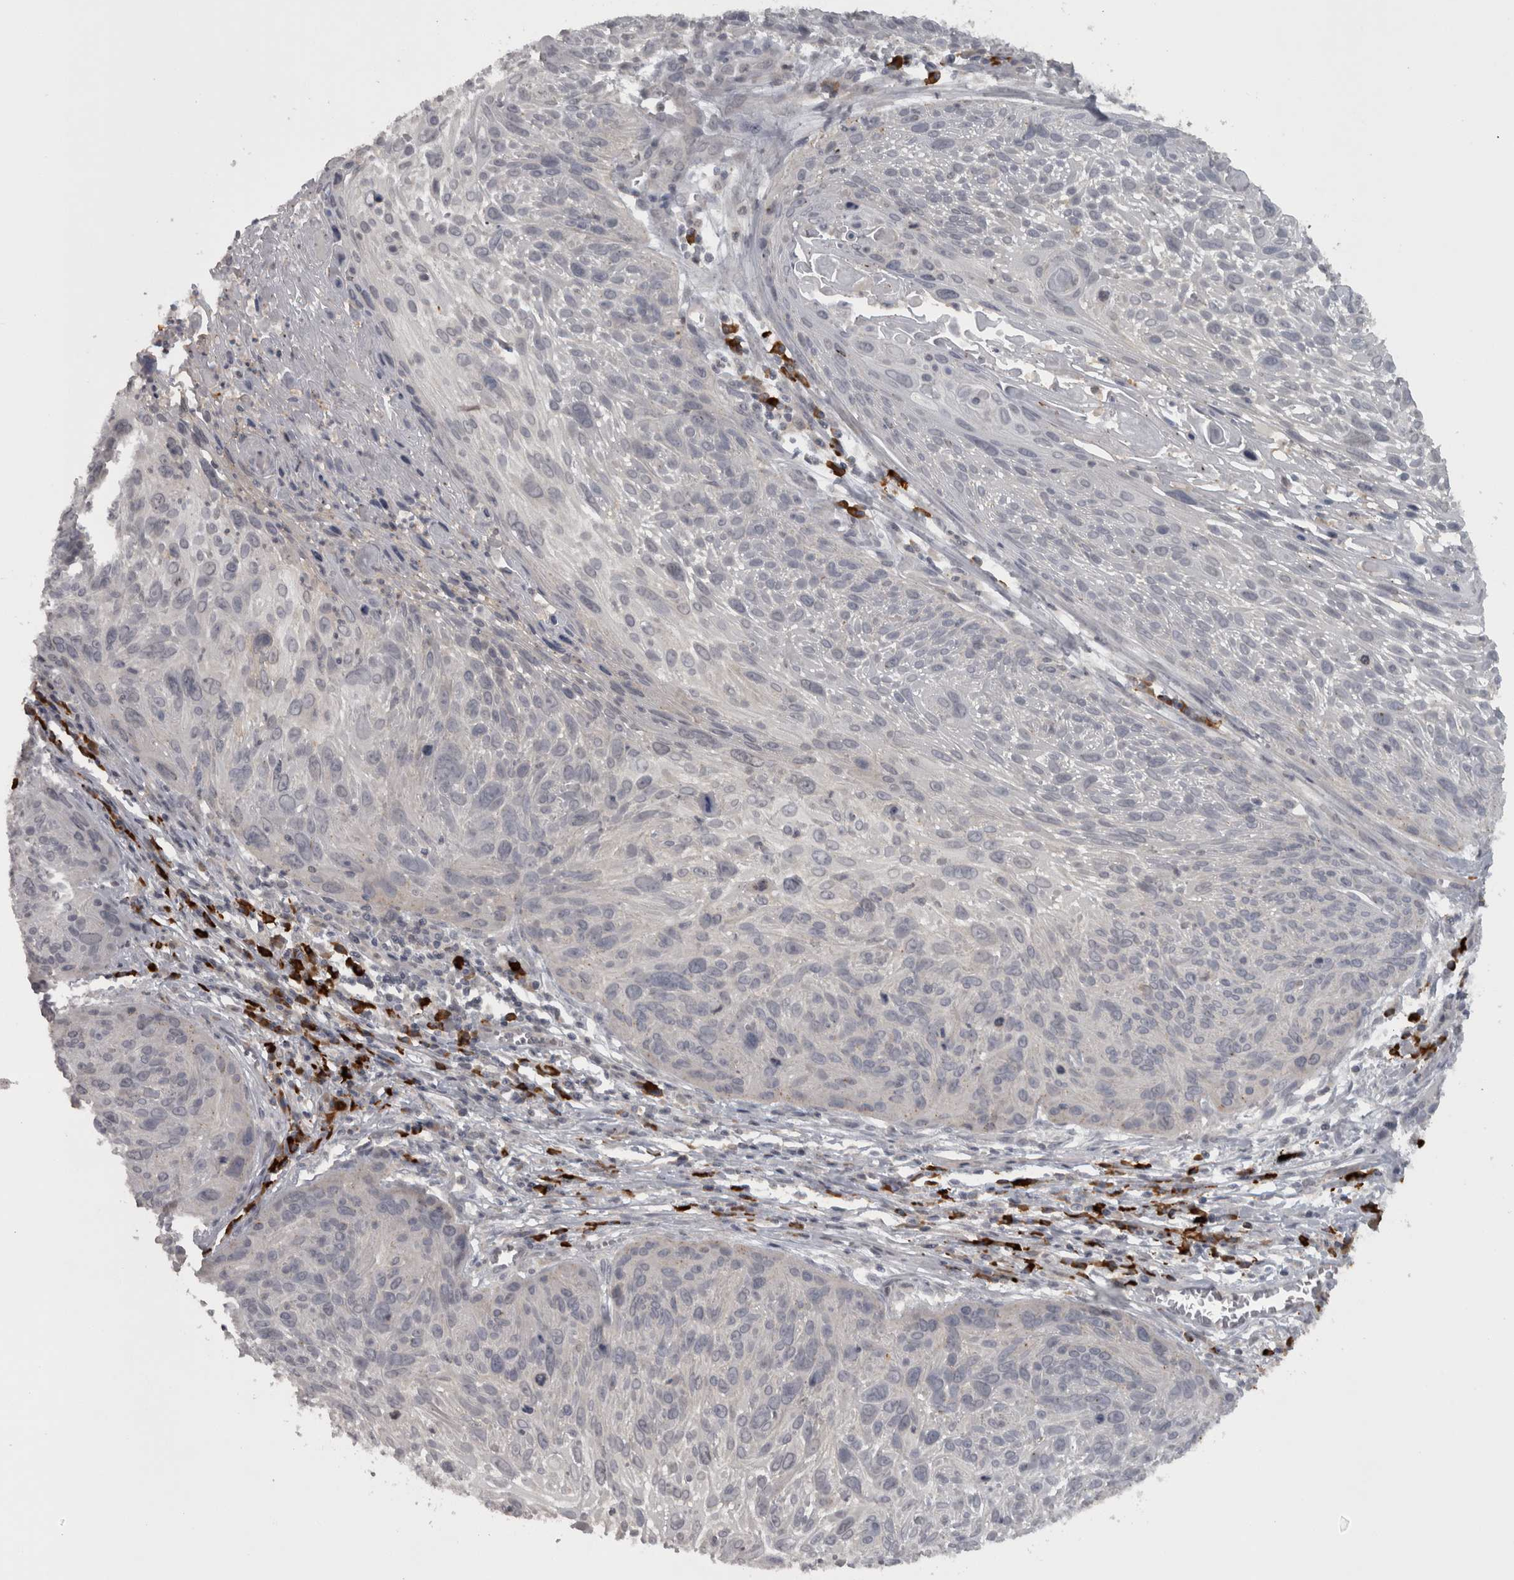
{"staining": {"intensity": "negative", "quantity": "none", "location": "none"}, "tissue": "cervical cancer", "cell_type": "Tumor cells", "image_type": "cancer", "snomed": [{"axis": "morphology", "description": "Squamous cell carcinoma, NOS"}, {"axis": "topography", "description": "Cervix"}], "caption": "Immunohistochemistry (IHC) image of neoplastic tissue: cervical squamous cell carcinoma stained with DAB (3,3'-diaminobenzidine) exhibits no significant protein staining in tumor cells.", "gene": "SLCO5A1", "patient": {"sex": "female", "age": 51}}